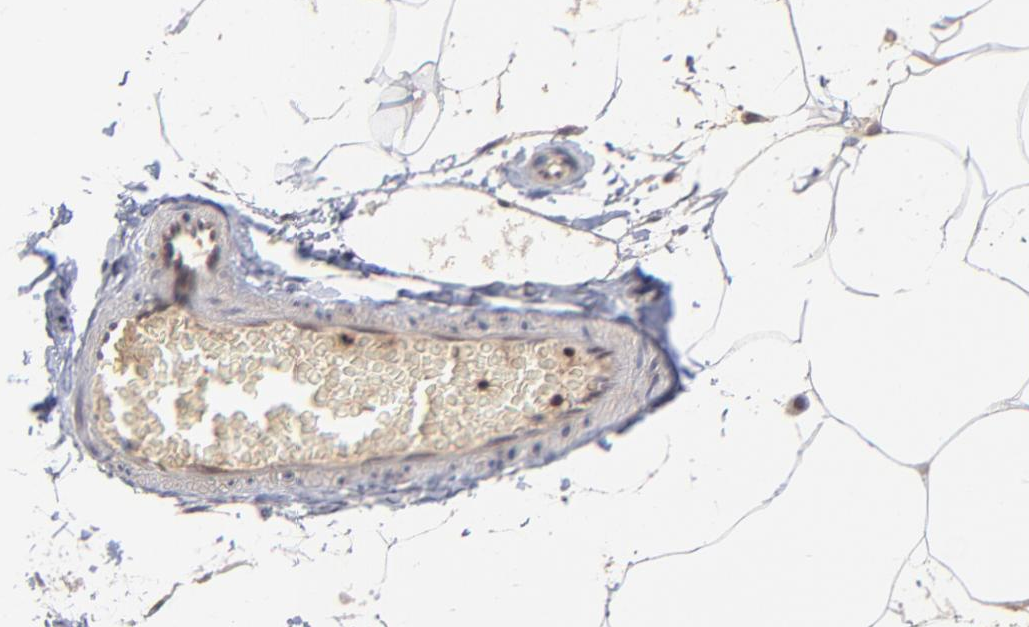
{"staining": {"intensity": "weak", "quantity": "25%-75%", "location": "cytoplasmic/membranous"}, "tissue": "adipose tissue", "cell_type": "Adipocytes", "image_type": "normal", "snomed": [{"axis": "morphology", "description": "Normal tissue, NOS"}, {"axis": "morphology", "description": "Duct carcinoma"}, {"axis": "topography", "description": "Breast"}, {"axis": "topography", "description": "Adipose tissue"}], "caption": "Adipocytes exhibit low levels of weak cytoplasmic/membranous positivity in about 25%-75% of cells in benign human adipose tissue. Ihc stains the protein of interest in brown and the nuclei are stained blue.", "gene": "UBE2L6", "patient": {"sex": "female", "age": 37}}